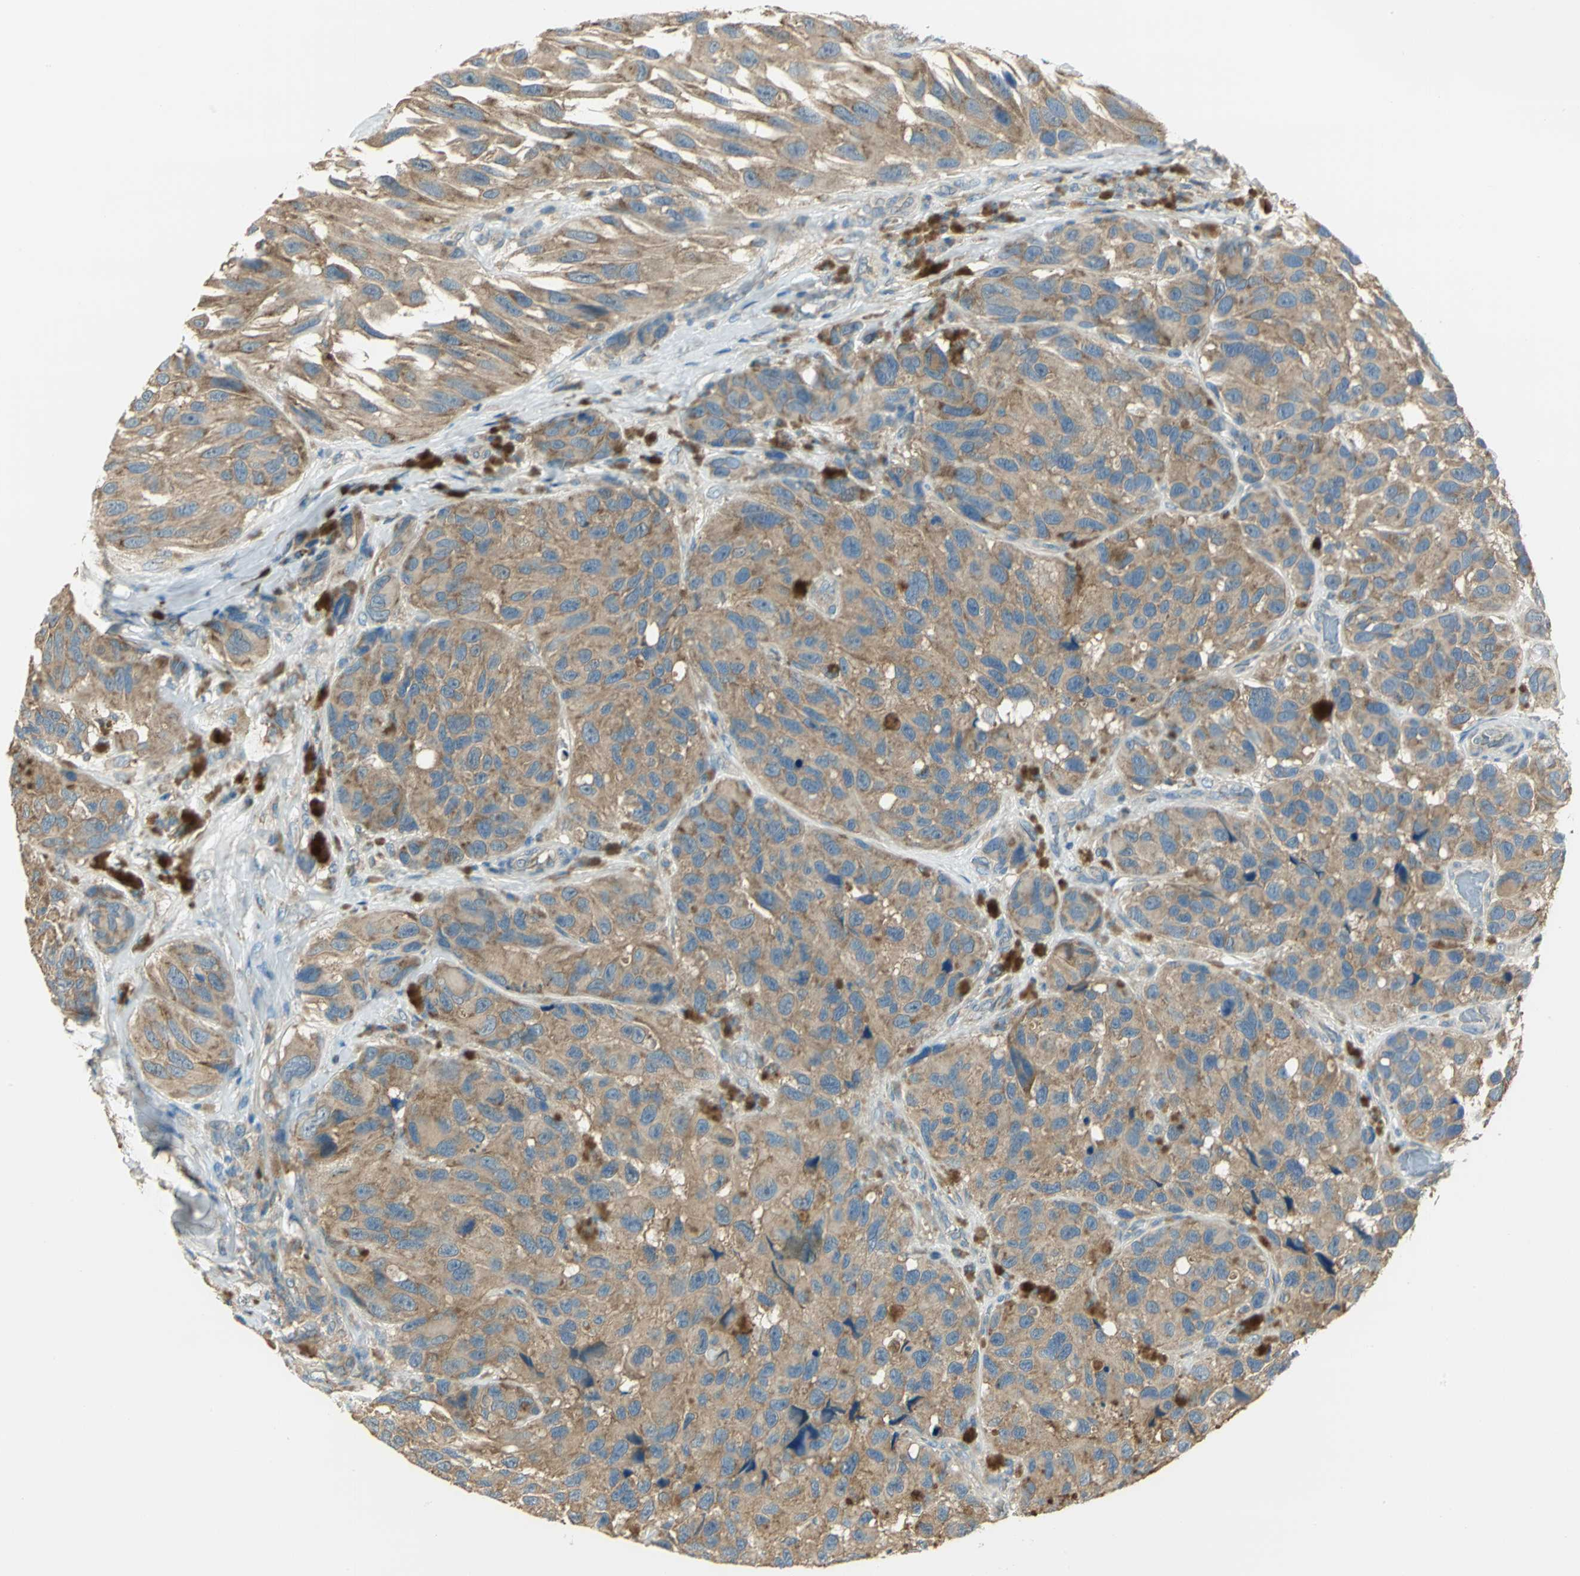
{"staining": {"intensity": "moderate", "quantity": ">75%", "location": "cytoplasmic/membranous"}, "tissue": "melanoma", "cell_type": "Tumor cells", "image_type": "cancer", "snomed": [{"axis": "morphology", "description": "Malignant melanoma, NOS"}, {"axis": "topography", "description": "Skin"}], "caption": "Immunohistochemical staining of melanoma shows moderate cytoplasmic/membranous protein expression in approximately >75% of tumor cells.", "gene": "SHC2", "patient": {"sex": "female", "age": 73}}